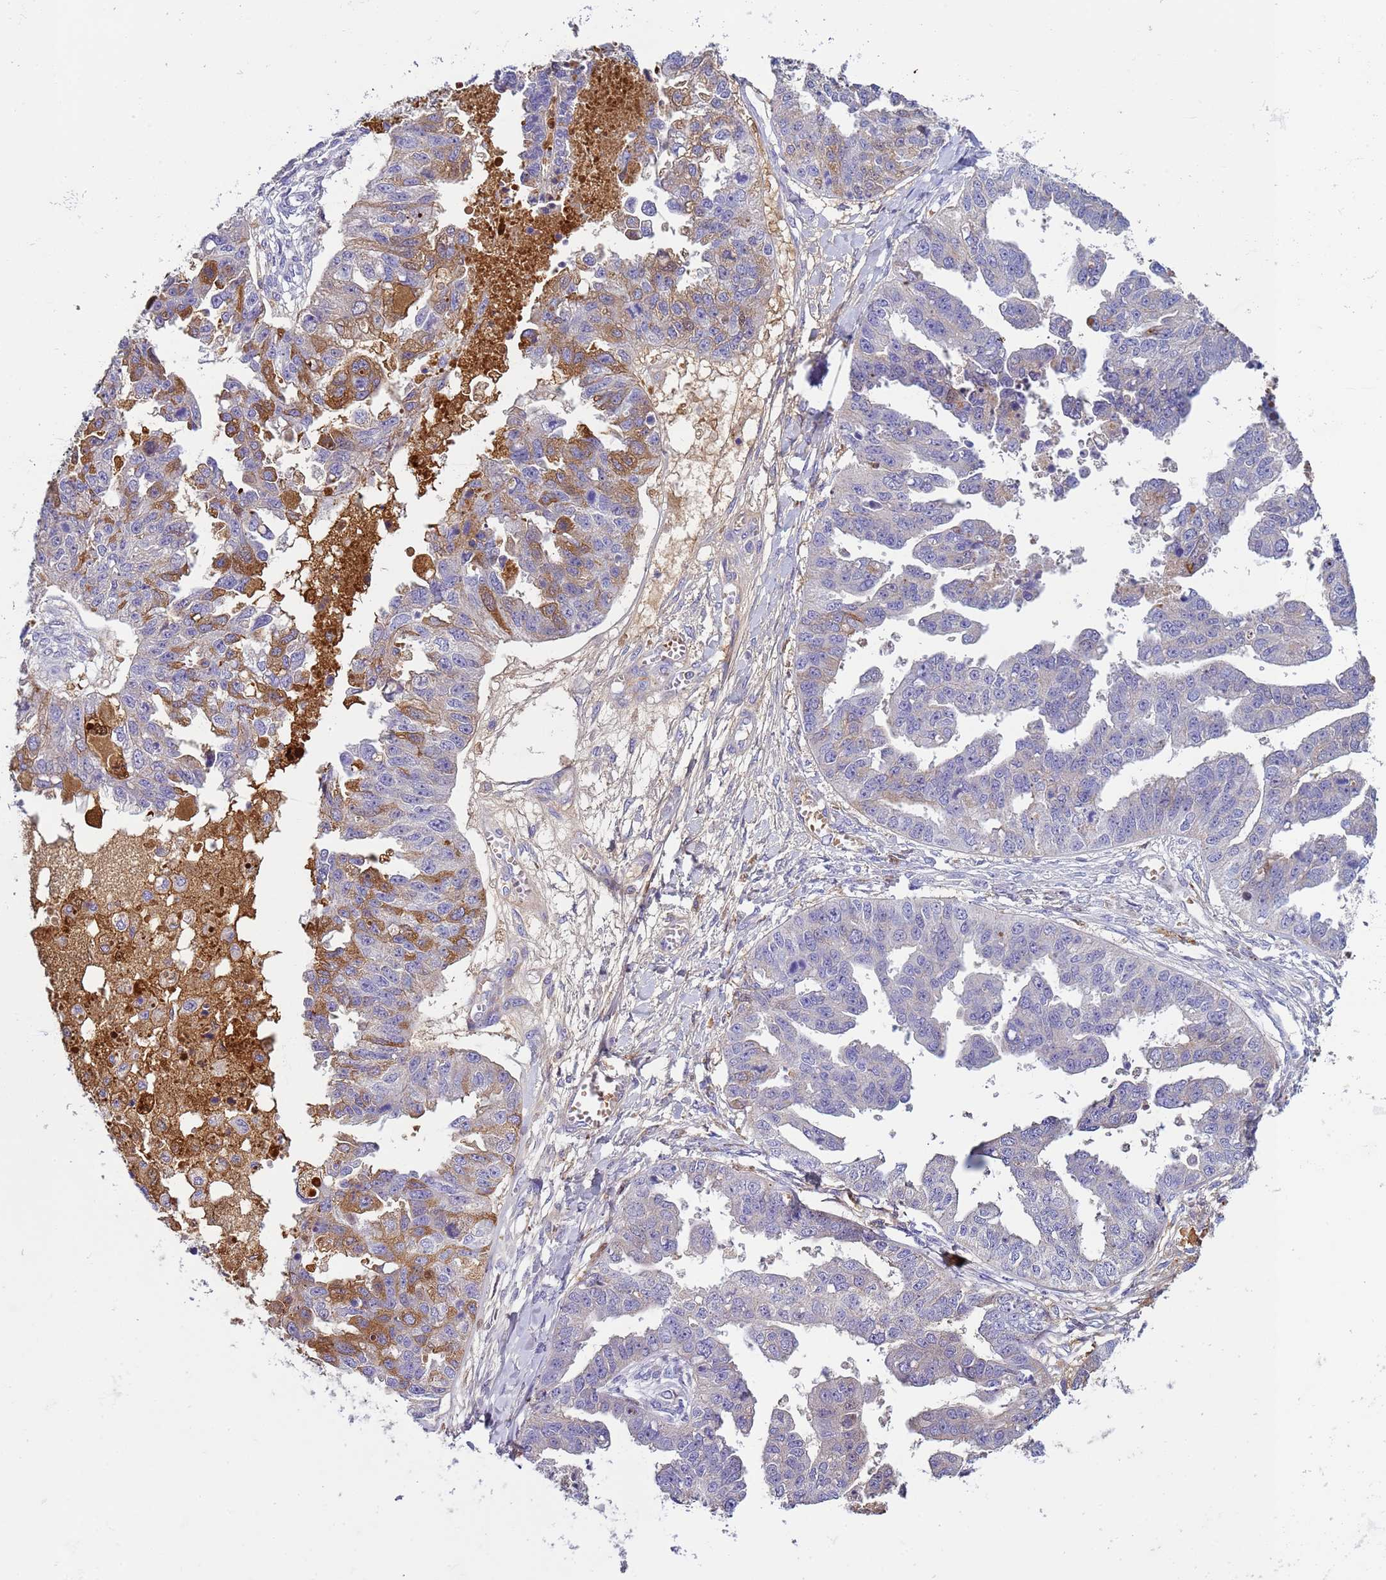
{"staining": {"intensity": "moderate", "quantity": "<25%", "location": "cytoplasmic/membranous"}, "tissue": "ovarian cancer", "cell_type": "Tumor cells", "image_type": "cancer", "snomed": [{"axis": "morphology", "description": "Cystadenocarcinoma, serous, NOS"}, {"axis": "topography", "description": "Ovary"}], "caption": "This image displays IHC staining of ovarian serous cystadenocarcinoma, with low moderate cytoplasmic/membranous expression in approximately <25% of tumor cells.", "gene": "TRIM51", "patient": {"sex": "female", "age": 58}}